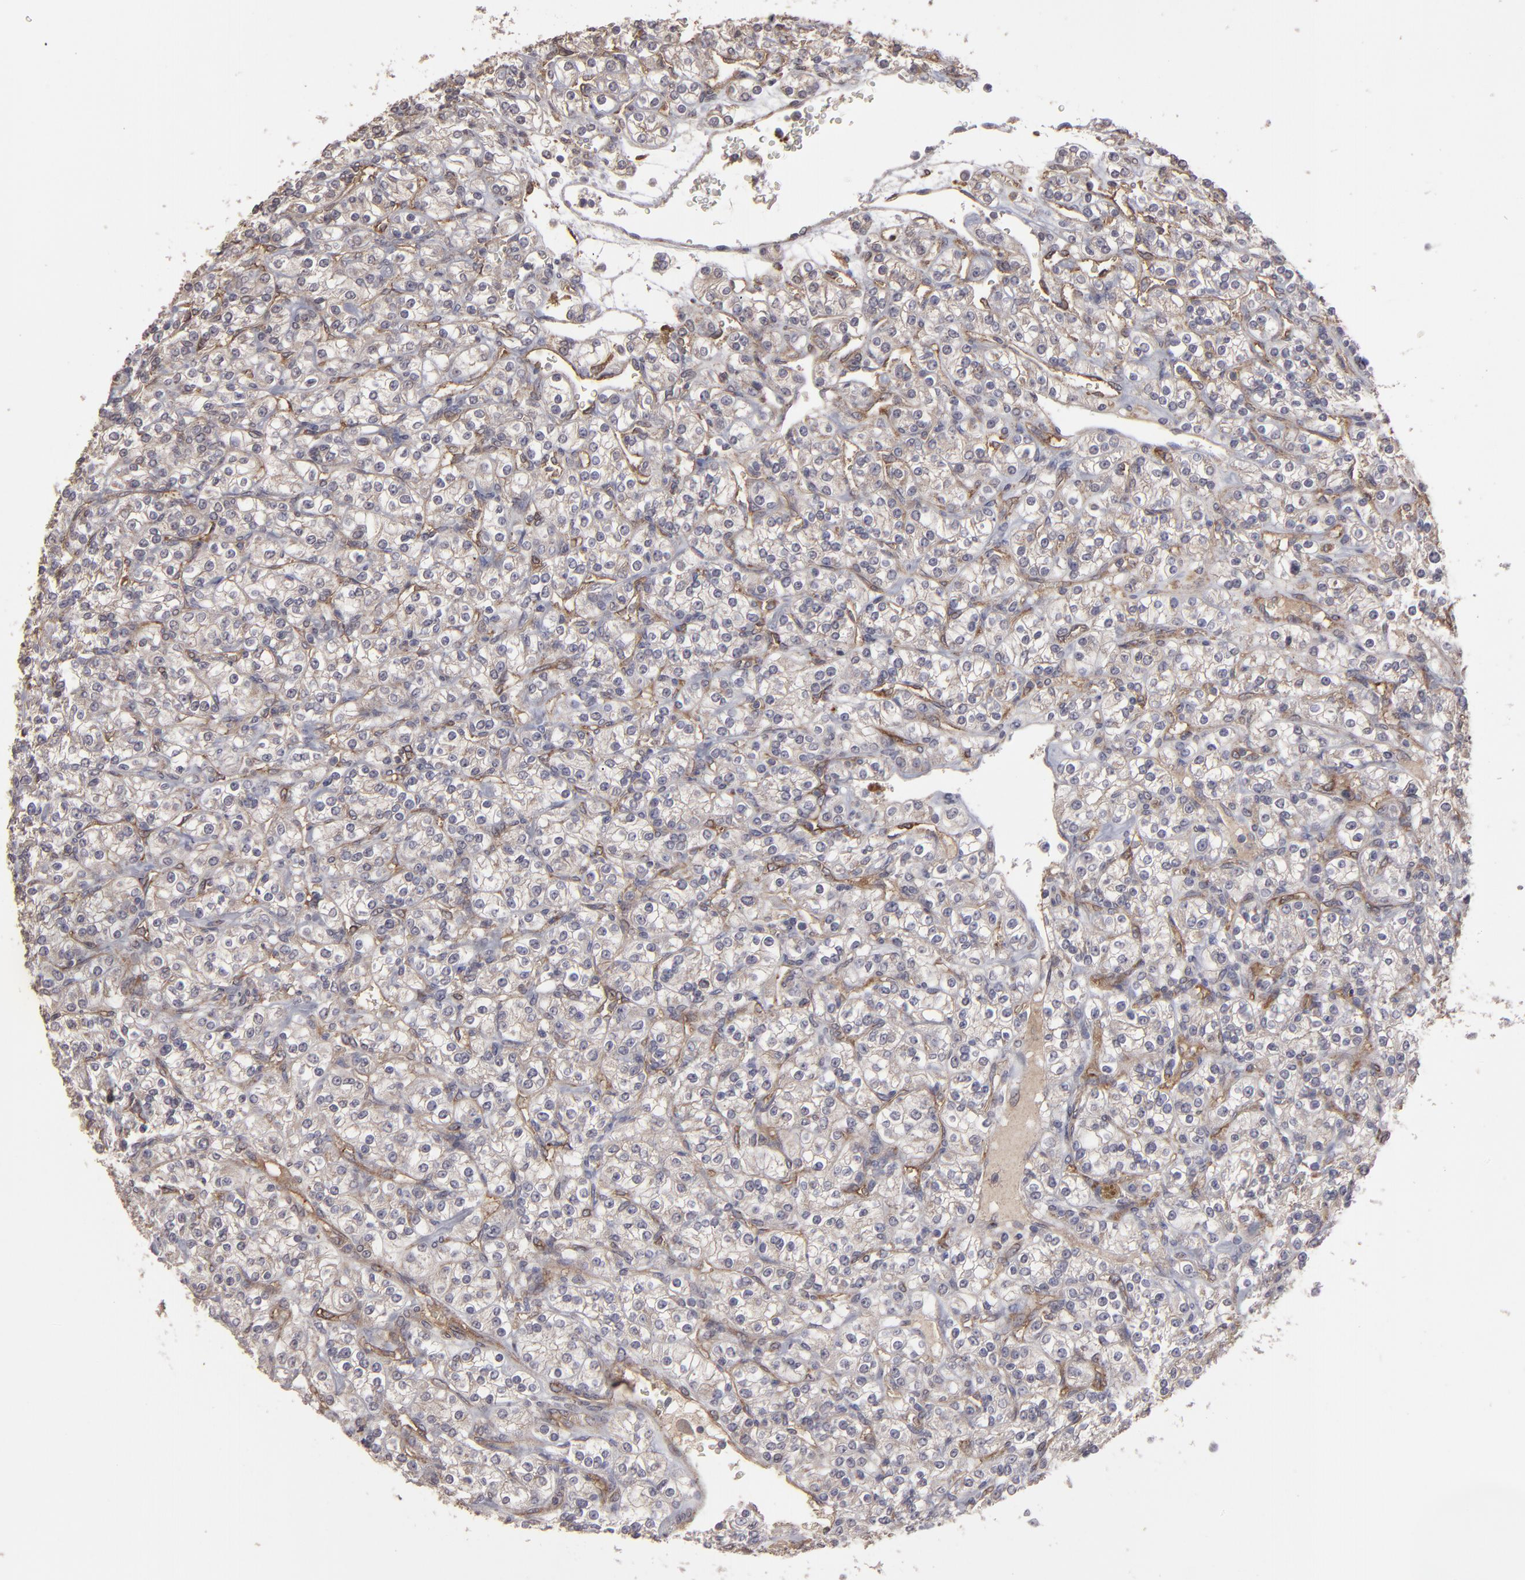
{"staining": {"intensity": "weak", "quantity": "25%-75%", "location": "cytoplasmic/membranous"}, "tissue": "renal cancer", "cell_type": "Tumor cells", "image_type": "cancer", "snomed": [{"axis": "morphology", "description": "Adenocarcinoma, NOS"}, {"axis": "topography", "description": "Kidney"}], "caption": "Immunohistochemistry (IHC) of human adenocarcinoma (renal) exhibits low levels of weak cytoplasmic/membranous staining in about 25%-75% of tumor cells.", "gene": "ITGB5", "patient": {"sex": "male", "age": 77}}